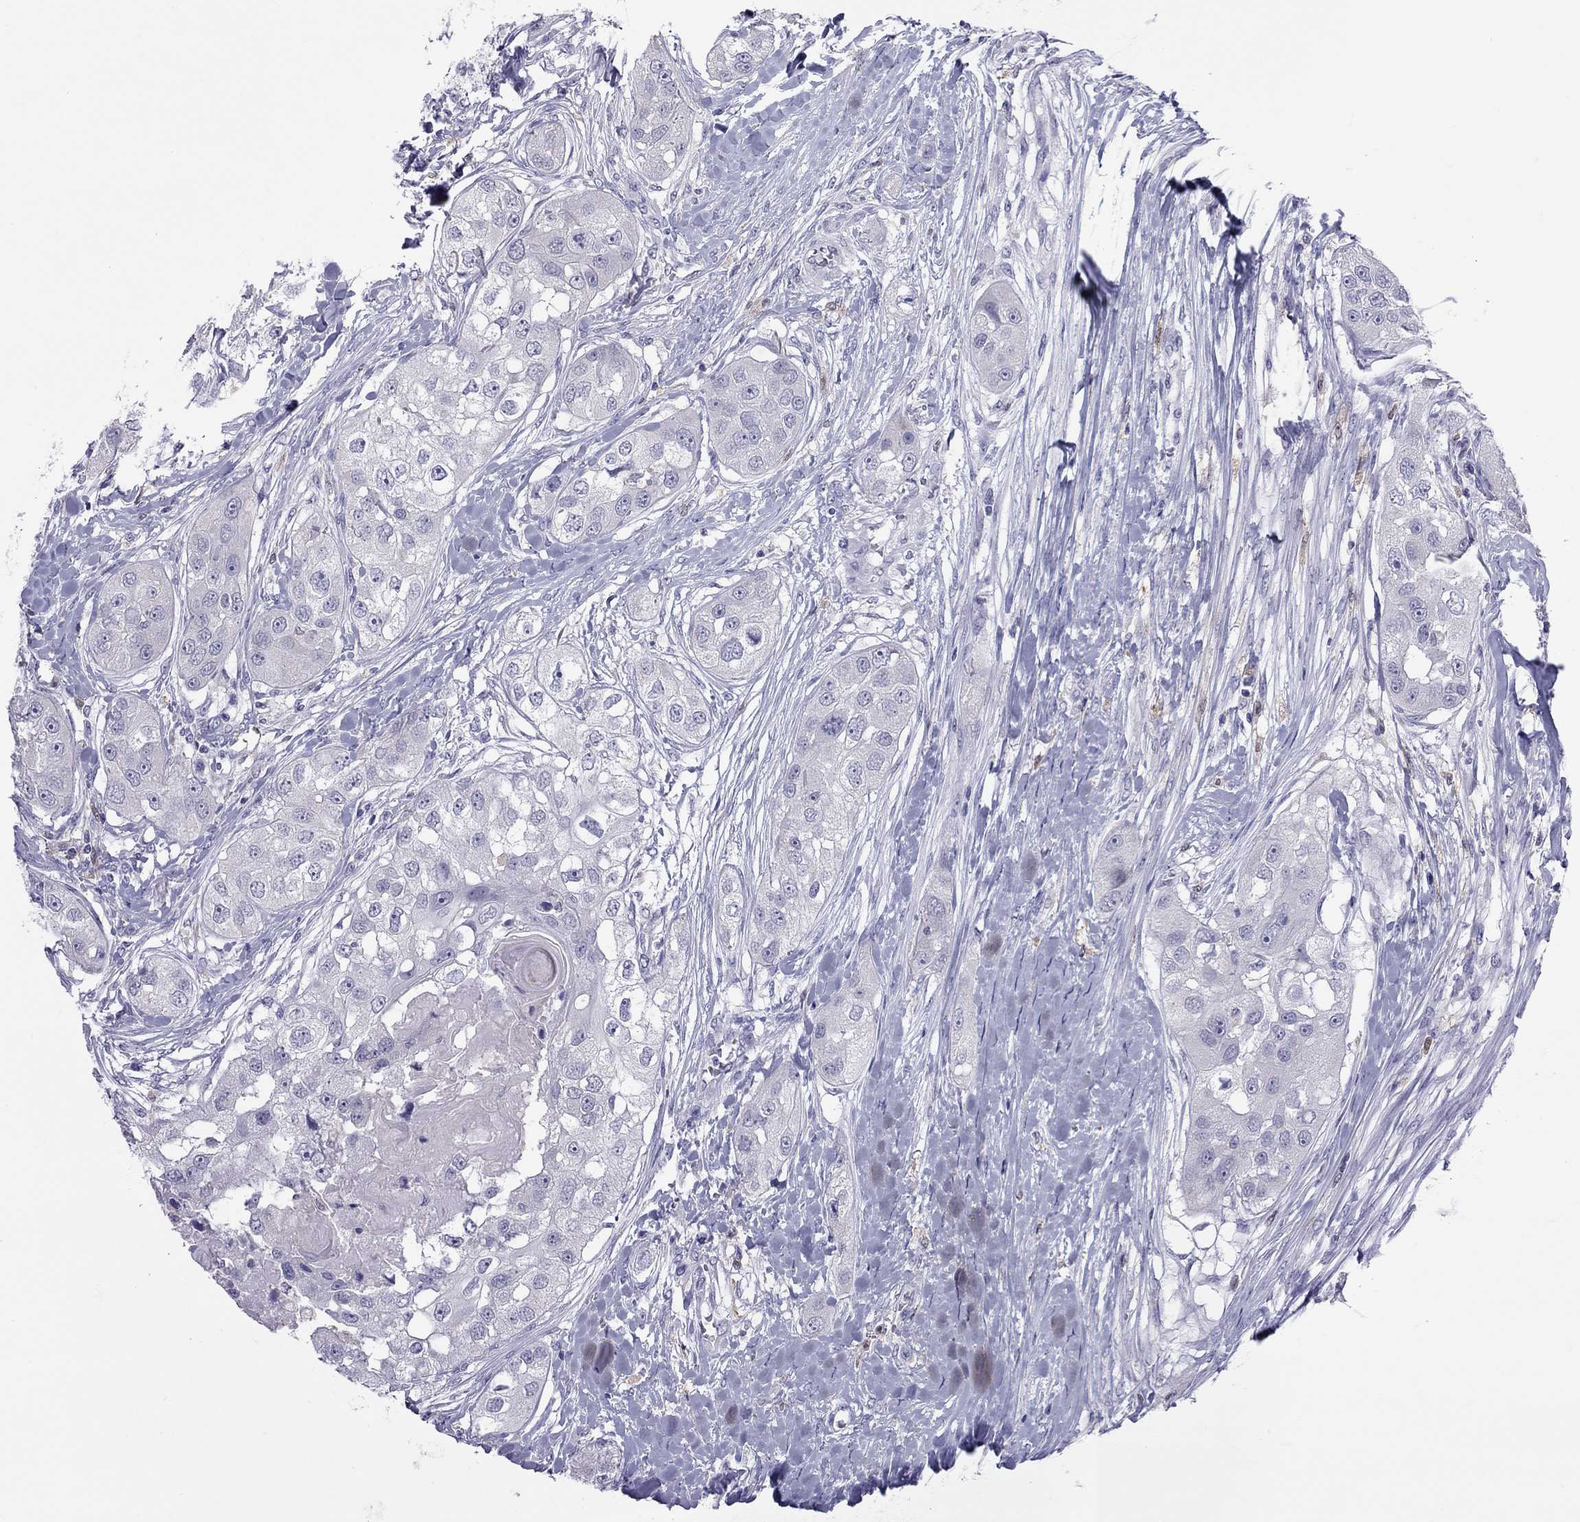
{"staining": {"intensity": "negative", "quantity": "none", "location": "none"}, "tissue": "head and neck cancer", "cell_type": "Tumor cells", "image_type": "cancer", "snomed": [{"axis": "morphology", "description": "Normal tissue, NOS"}, {"axis": "morphology", "description": "Squamous cell carcinoma, NOS"}, {"axis": "topography", "description": "Skeletal muscle"}, {"axis": "topography", "description": "Head-Neck"}], "caption": "Tumor cells are negative for protein expression in human head and neck squamous cell carcinoma.", "gene": "PPP1R3A", "patient": {"sex": "male", "age": 51}}